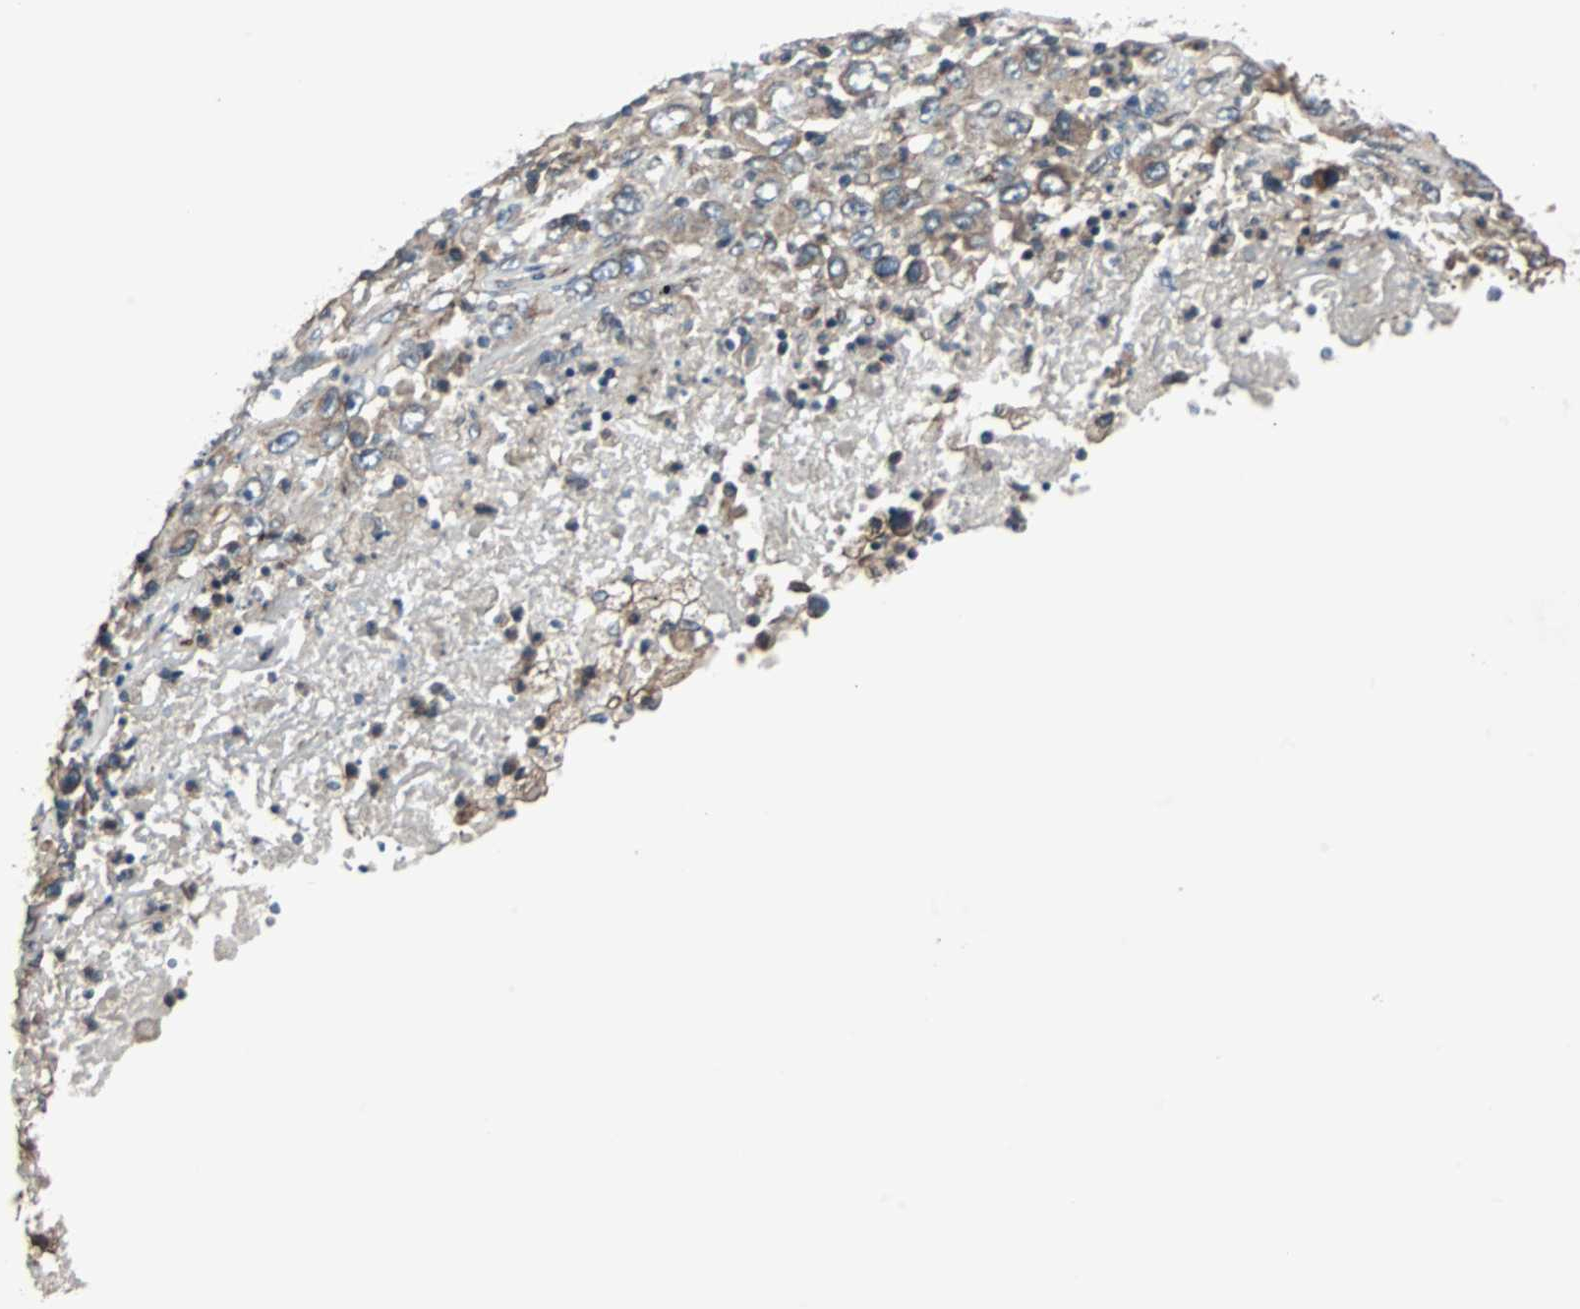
{"staining": {"intensity": "negative", "quantity": "none", "location": "none"}, "tissue": "melanoma", "cell_type": "Tumor cells", "image_type": "cancer", "snomed": [{"axis": "morphology", "description": "Malignant melanoma, Metastatic site"}, {"axis": "topography", "description": "Skin"}], "caption": "Protein analysis of malignant melanoma (metastatic site) exhibits no significant expression in tumor cells. The staining was performed using DAB (3,3'-diaminobenzidine) to visualize the protein expression in brown, while the nuclei were stained in blue with hematoxylin (Magnification: 20x).", "gene": "CHP1", "patient": {"sex": "female", "age": 56}}